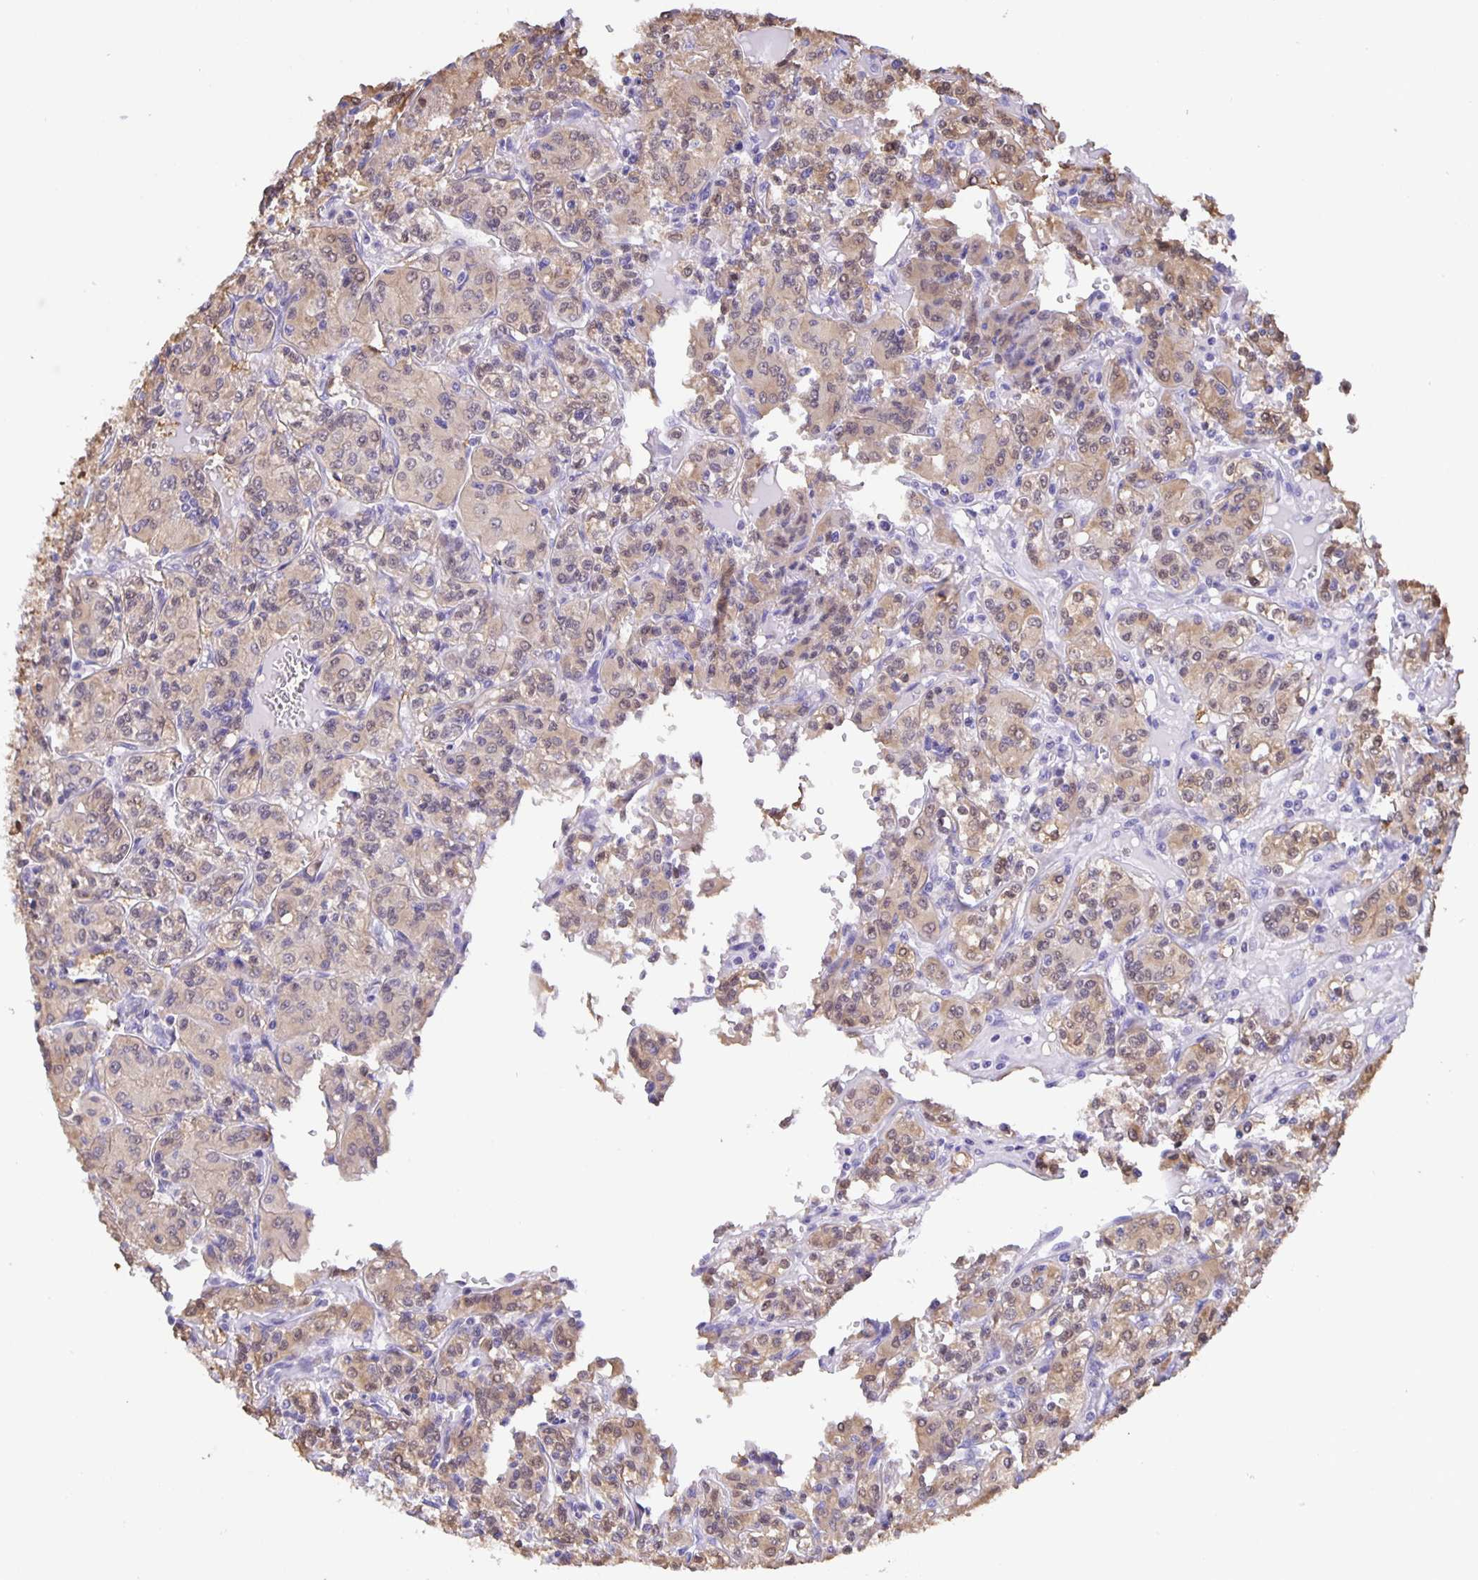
{"staining": {"intensity": "moderate", "quantity": "25%-75%", "location": "cytoplasmic/membranous"}, "tissue": "renal cancer", "cell_type": "Tumor cells", "image_type": "cancer", "snomed": [{"axis": "morphology", "description": "Adenocarcinoma, NOS"}, {"axis": "topography", "description": "Kidney"}], "caption": "Brown immunohistochemical staining in human adenocarcinoma (renal) displays moderate cytoplasmic/membranous expression in approximately 25%-75% of tumor cells.", "gene": "MARCHF6", "patient": {"sex": "male", "age": 36}}